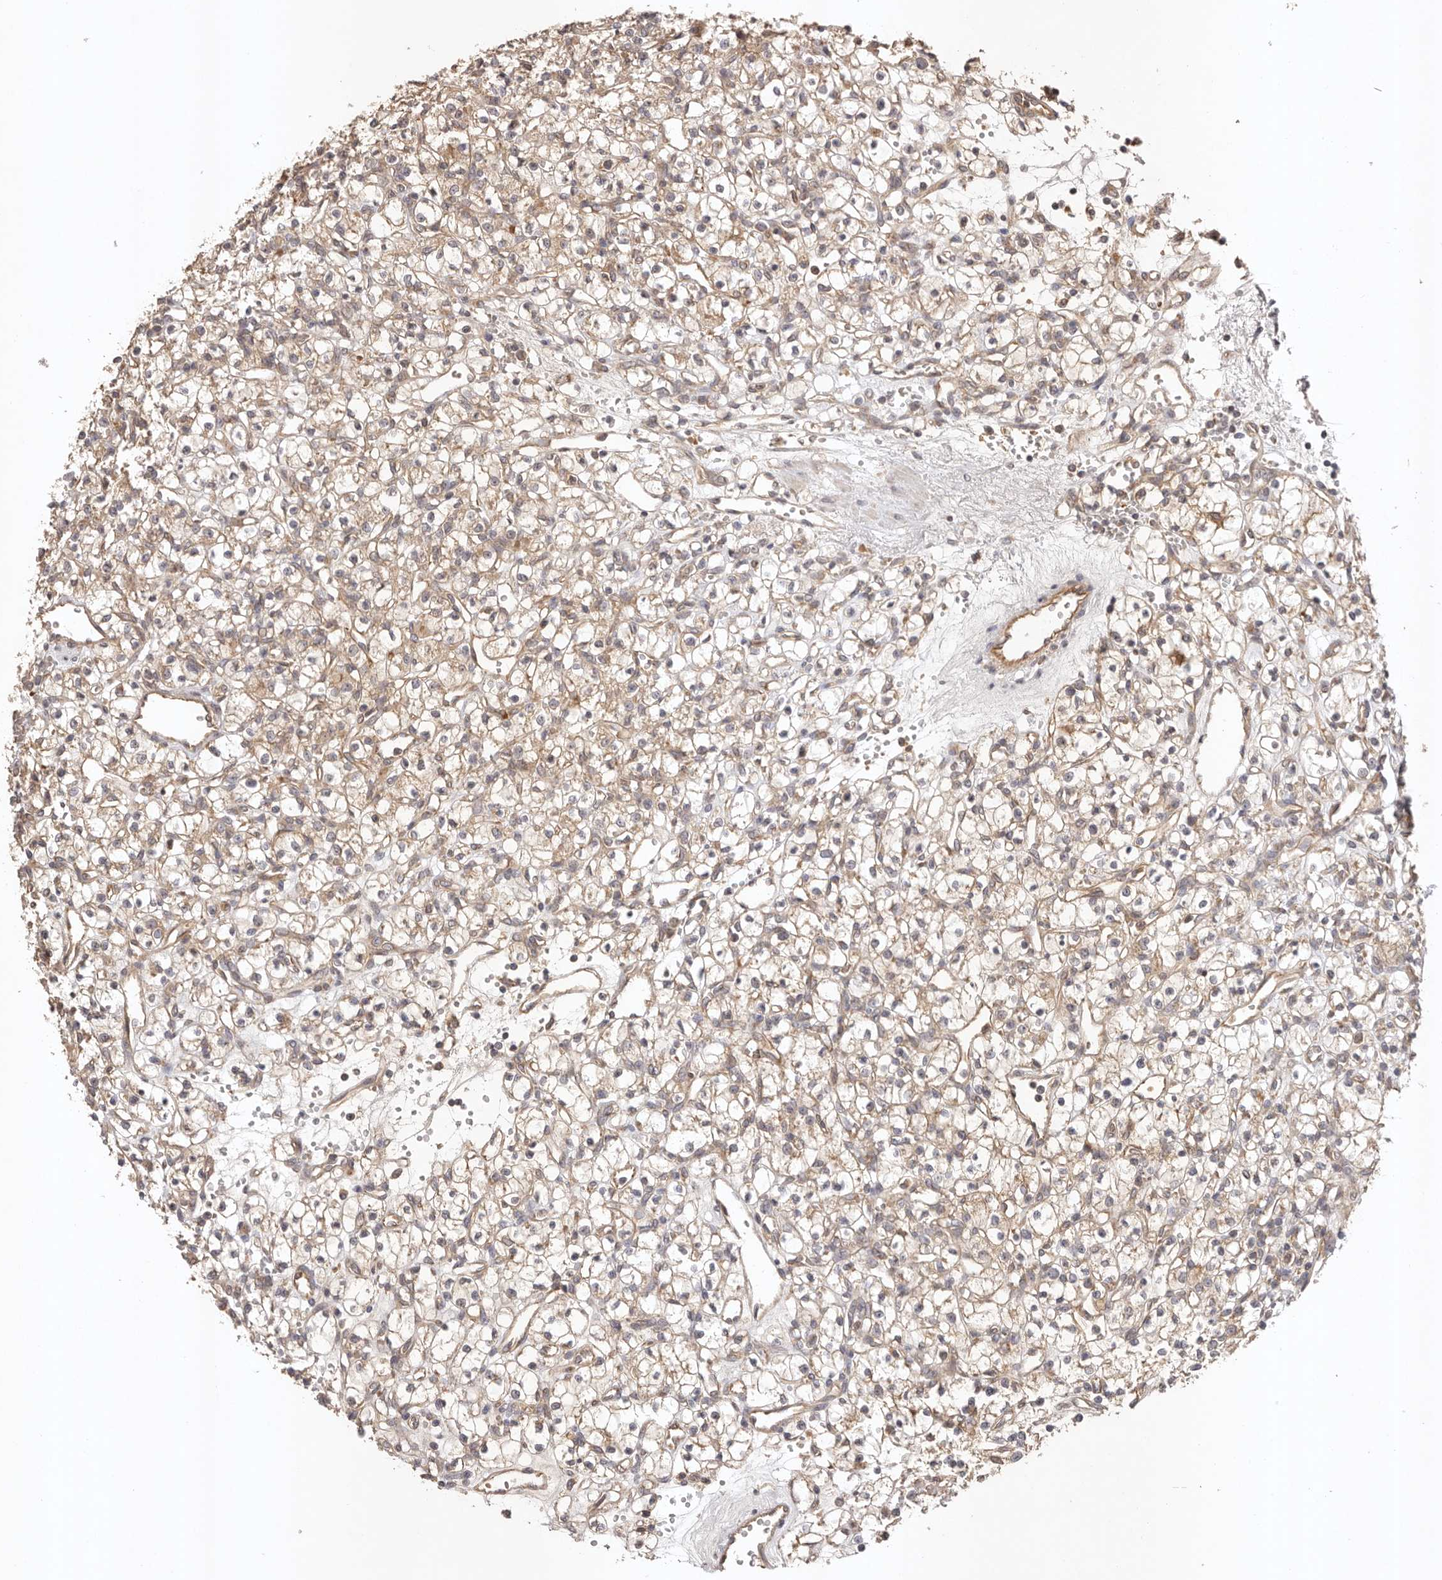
{"staining": {"intensity": "weak", "quantity": ">75%", "location": "cytoplasmic/membranous"}, "tissue": "renal cancer", "cell_type": "Tumor cells", "image_type": "cancer", "snomed": [{"axis": "morphology", "description": "Adenocarcinoma, NOS"}, {"axis": "topography", "description": "Kidney"}], "caption": "Immunohistochemistry (IHC) image of human adenocarcinoma (renal) stained for a protein (brown), which reveals low levels of weak cytoplasmic/membranous positivity in approximately >75% of tumor cells.", "gene": "UBR2", "patient": {"sex": "female", "age": 59}}